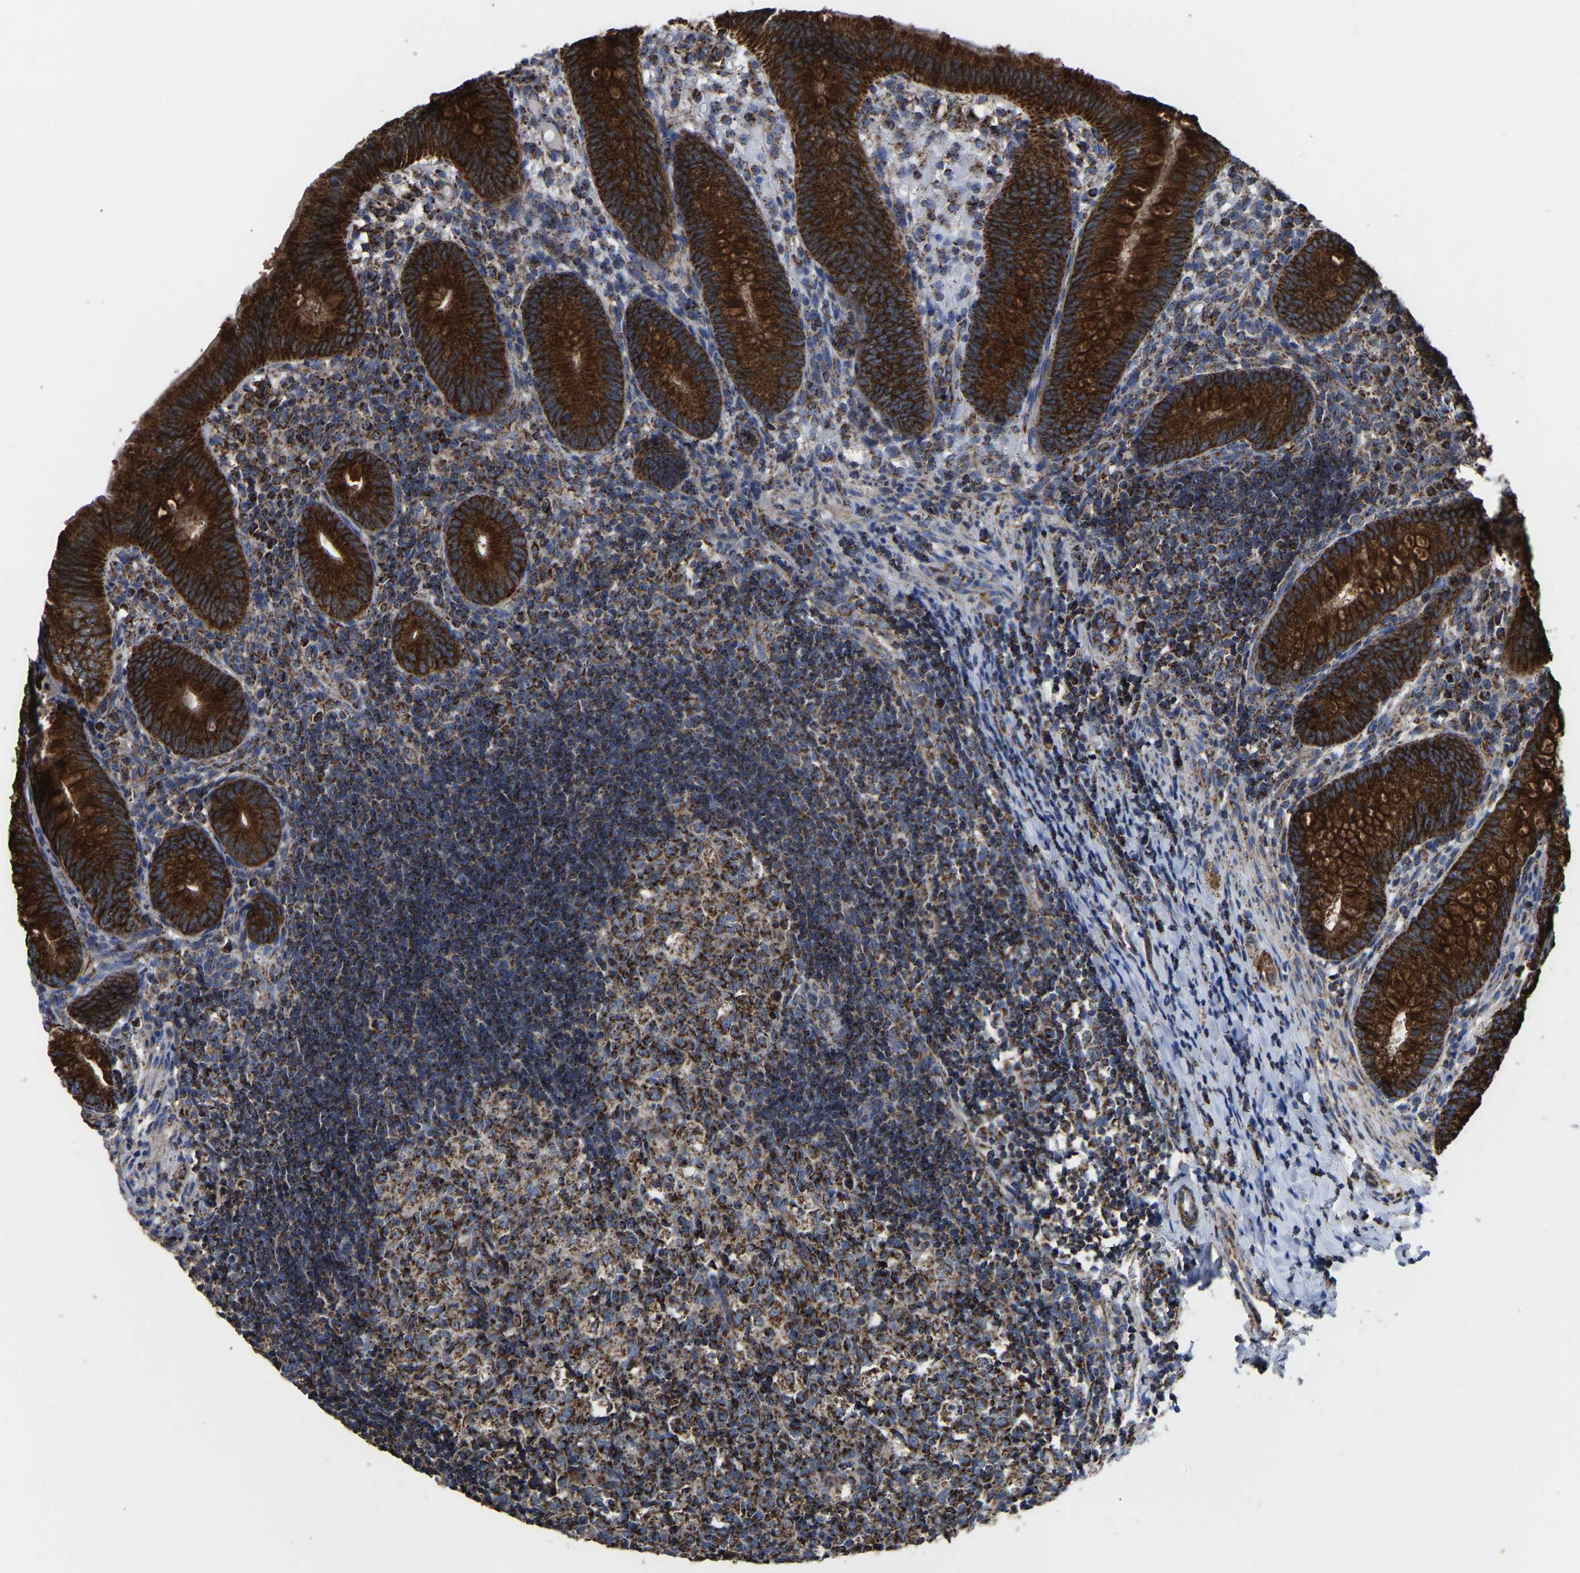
{"staining": {"intensity": "strong", "quantity": ">75%", "location": "cytoplasmic/membranous"}, "tissue": "appendix", "cell_type": "Glandular cells", "image_type": "normal", "snomed": [{"axis": "morphology", "description": "Normal tissue, NOS"}, {"axis": "topography", "description": "Appendix"}], "caption": "Protein staining of benign appendix reveals strong cytoplasmic/membranous positivity in about >75% of glandular cells.", "gene": "ETFA", "patient": {"sex": "male", "age": 1}}